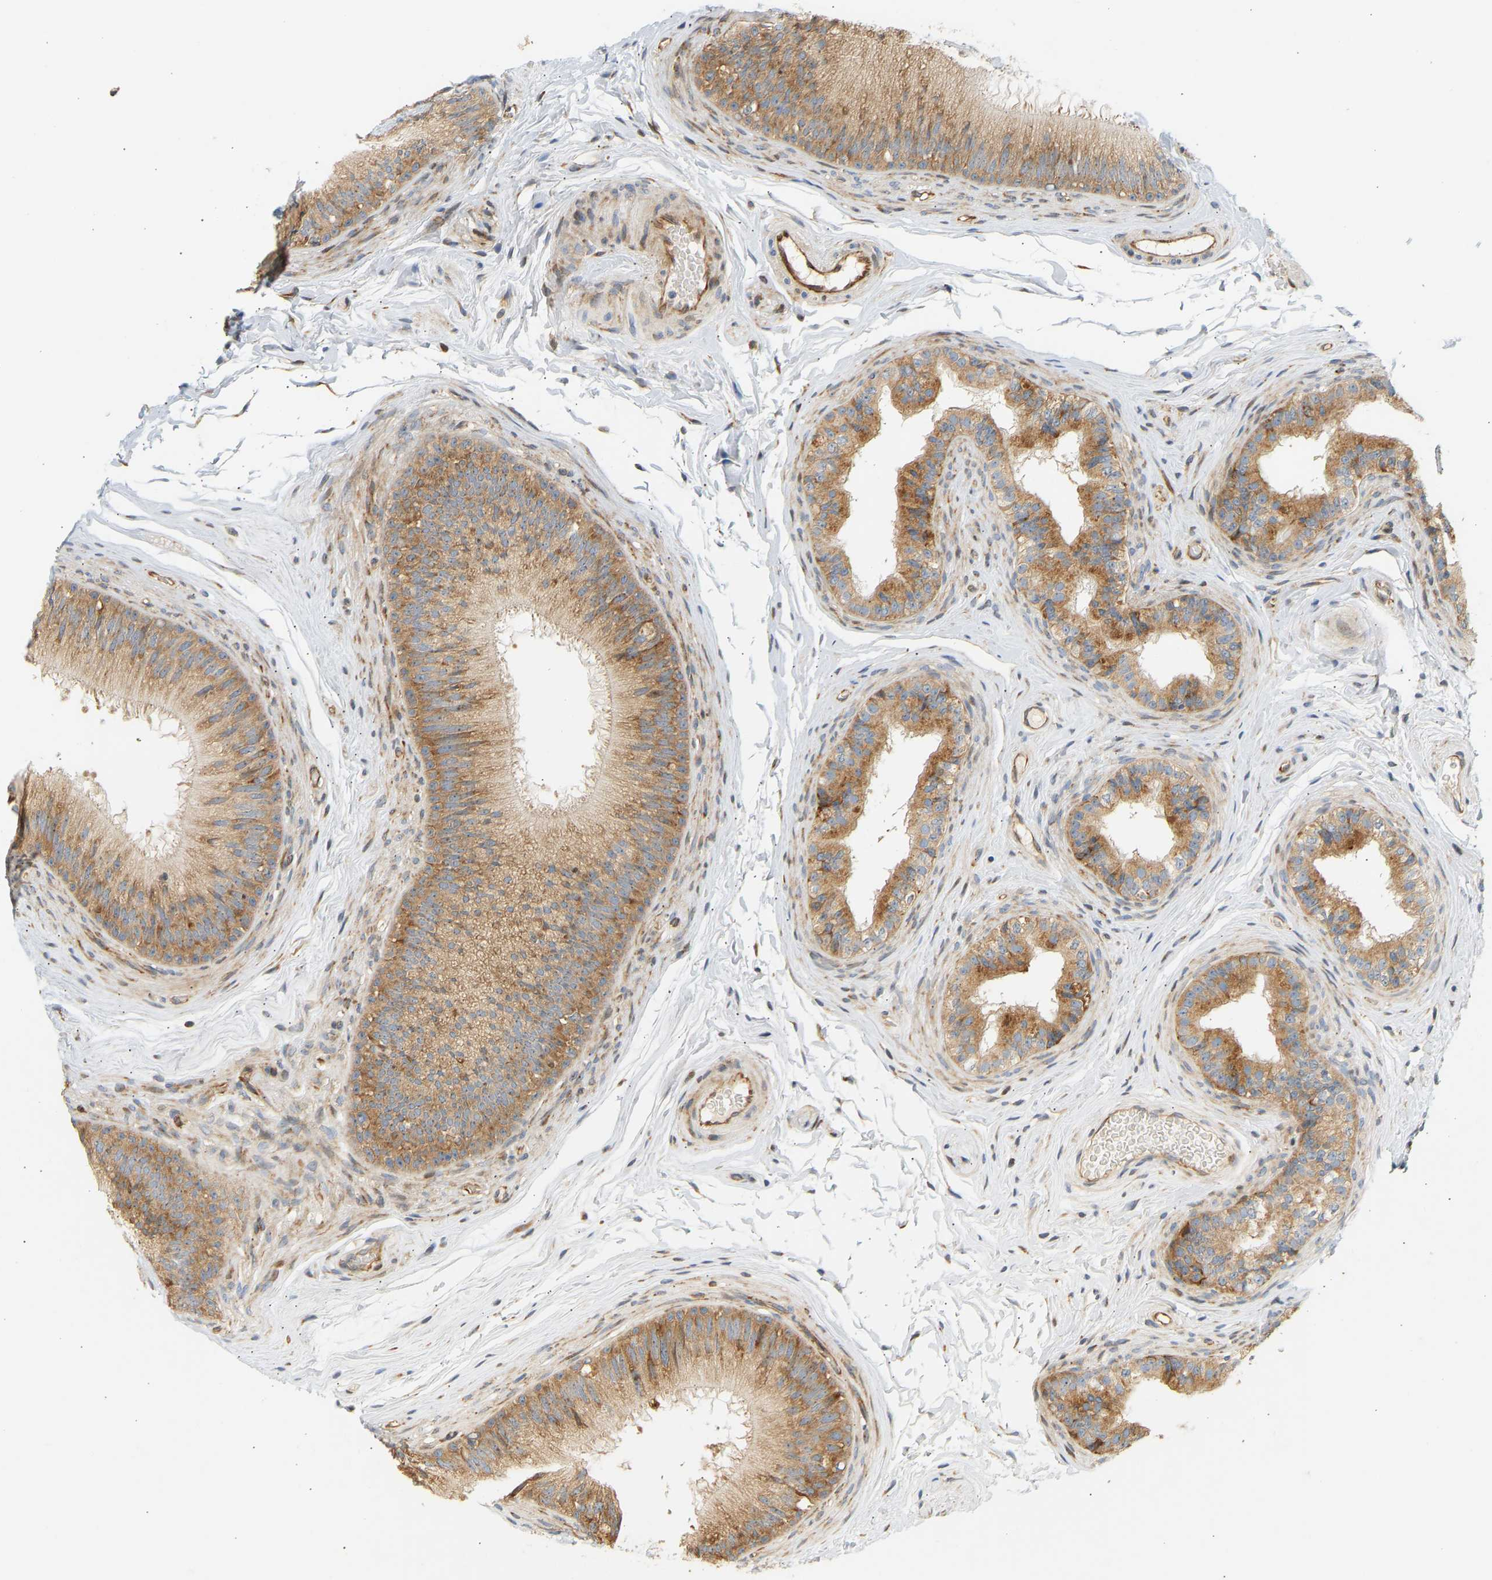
{"staining": {"intensity": "moderate", "quantity": ">75%", "location": "cytoplasmic/membranous"}, "tissue": "epididymis", "cell_type": "Glandular cells", "image_type": "normal", "snomed": [{"axis": "morphology", "description": "Normal tissue, NOS"}, {"axis": "topography", "description": "Testis"}, {"axis": "topography", "description": "Epididymis"}], "caption": "Benign epididymis shows moderate cytoplasmic/membranous staining in approximately >75% of glandular cells, visualized by immunohistochemistry.", "gene": "RPS14", "patient": {"sex": "male", "age": 36}}